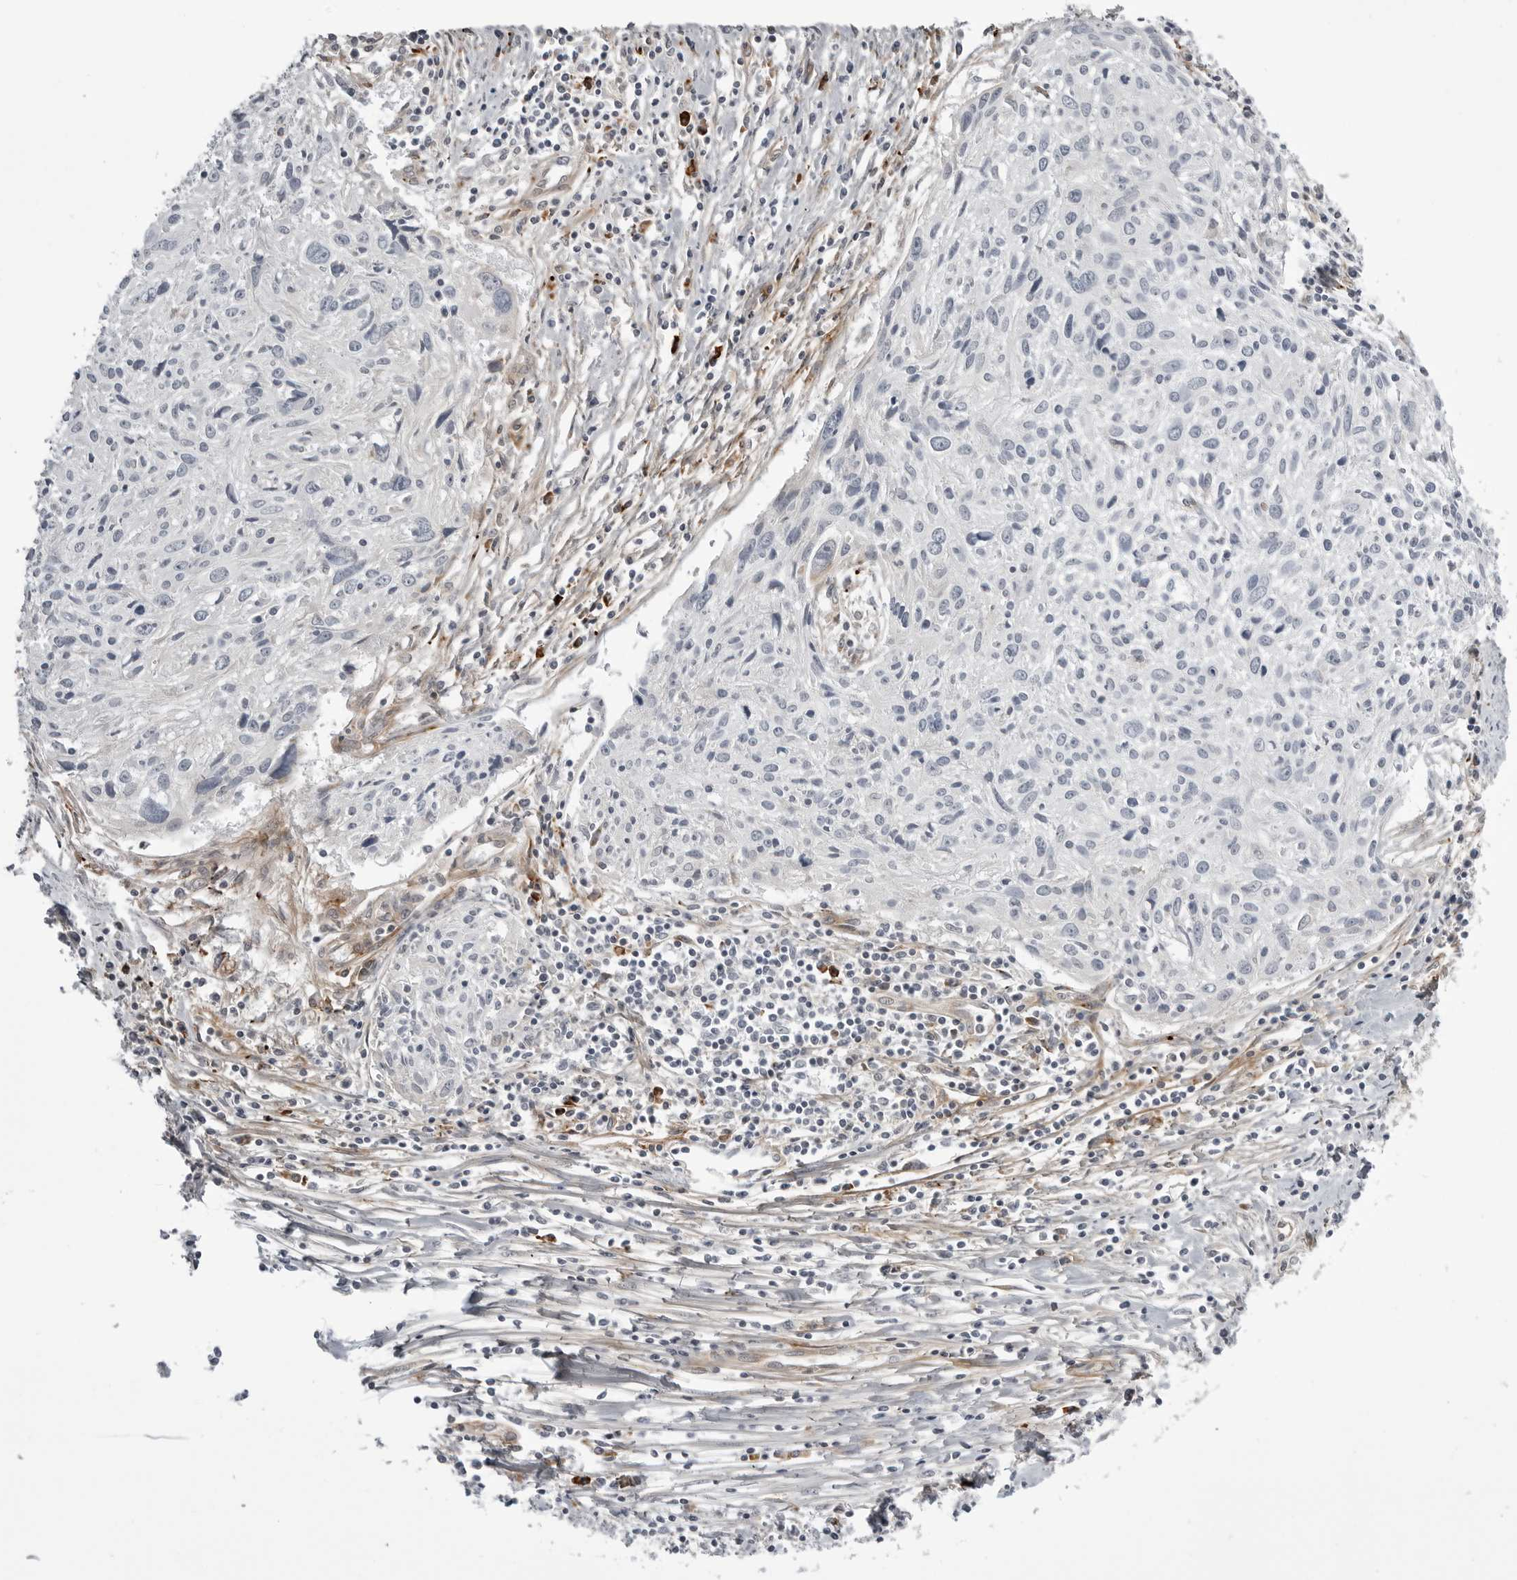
{"staining": {"intensity": "negative", "quantity": "none", "location": "none"}, "tissue": "cervical cancer", "cell_type": "Tumor cells", "image_type": "cancer", "snomed": [{"axis": "morphology", "description": "Squamous cell carcinoma, NOS"}, {"axis": "topography", "description": "Cervix"}], "caption": "Cervical cancer stained for a protein using IHC demonstrates no staining tumor cells.", "gene": "ARL5A", "patient": {"sex": "female", "age": 51}}